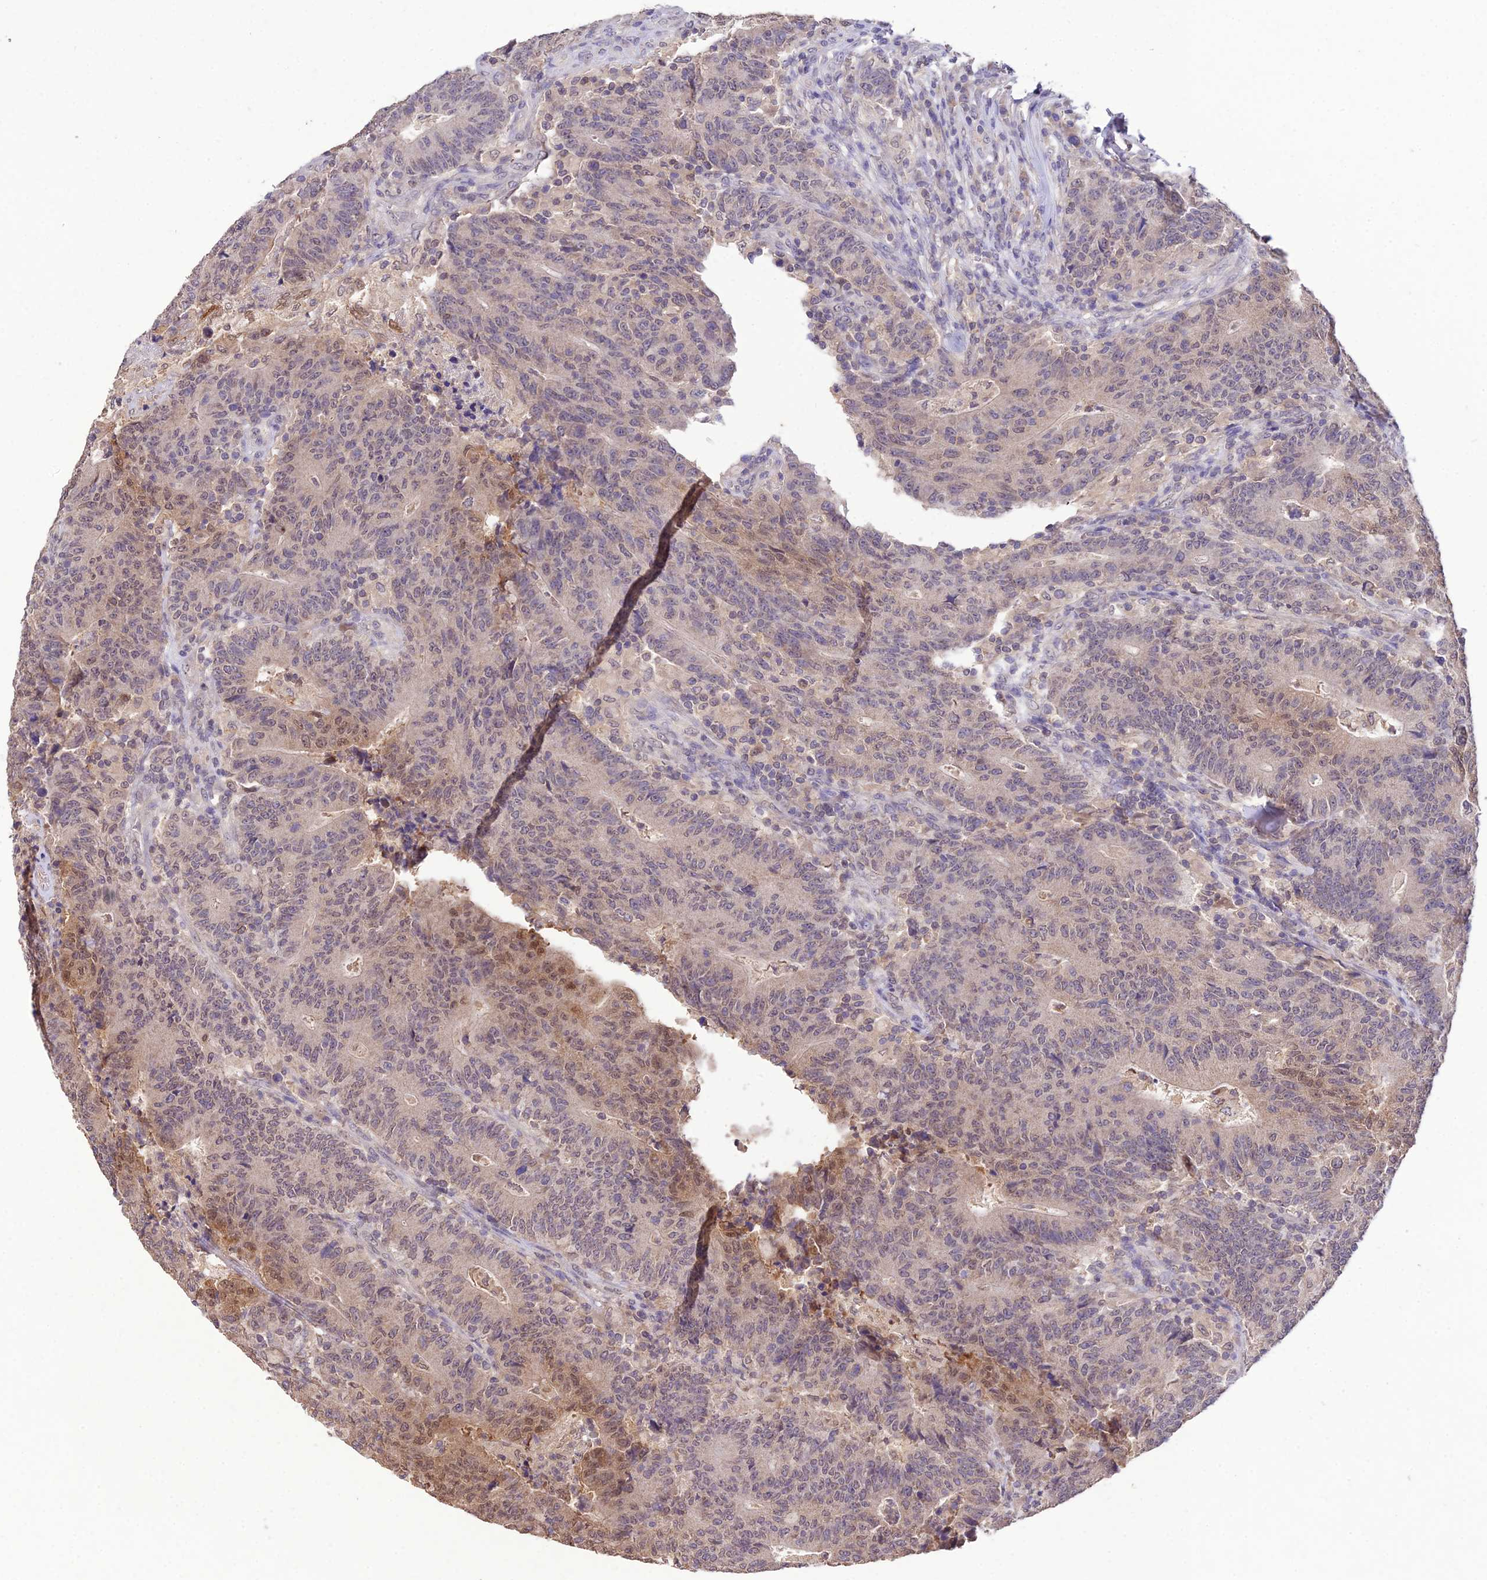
{"staining": {"intensity": "weak", "quantity": "25%-75%", "location": "nuclear"}, "tissue": "colorectal cancer", "cell_type": "Tumor cells", "image_type": "cancer", "snomed": [{"axis": "morphology", "description": "Adenocarcinoma, NOS"}, {"axis": "topography", "description": "Colon"}], "caption": "This photomicrograph reveals IHC staining of human adenocarcinoma (colorectal), with low weak nuclear expression in approximately 25%-75% of tumor cells.", "gene": "PGK1", "patient": {"sex": "female", "age": 75}}